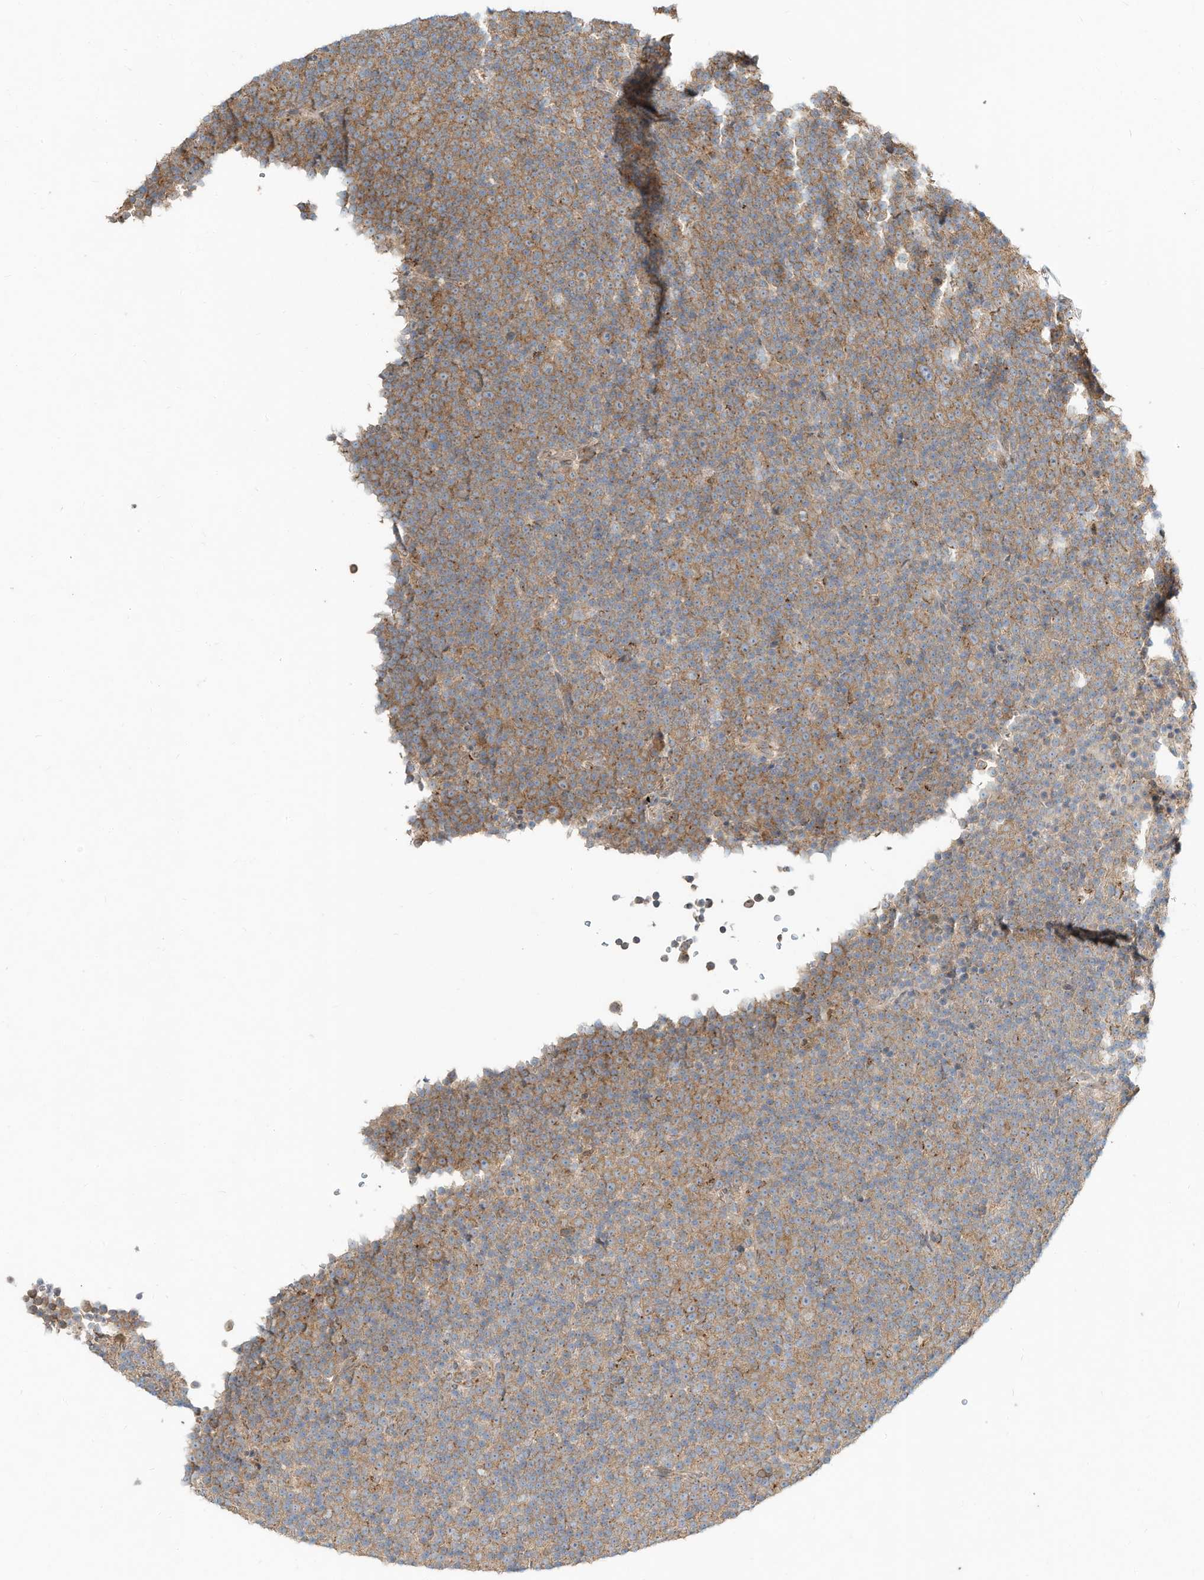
{"staining": {"intensity": "moderate", "quantity": ">75%", "location": "cytoplasmic/membranous"}, "tissue": "lymphoma", "cell_type": "Tumor cells", "image_type": "cancer", "snomed": [{"axis": "morphology", "description": "Malignant lymphoma, non-Hodgkin's type, Low grade"}, {"axis": "topography", "description": "Lymph node"}], "caption": "This image reveals IHC staining of human malignant lymphoma, non-Hodgkin's type (low-grade), with medium moderate cytoplasmic/membranous positivity in about >75% of tumor cells.", "gene": "CUX1", "patient": {"sex": "female", "age": 67}}